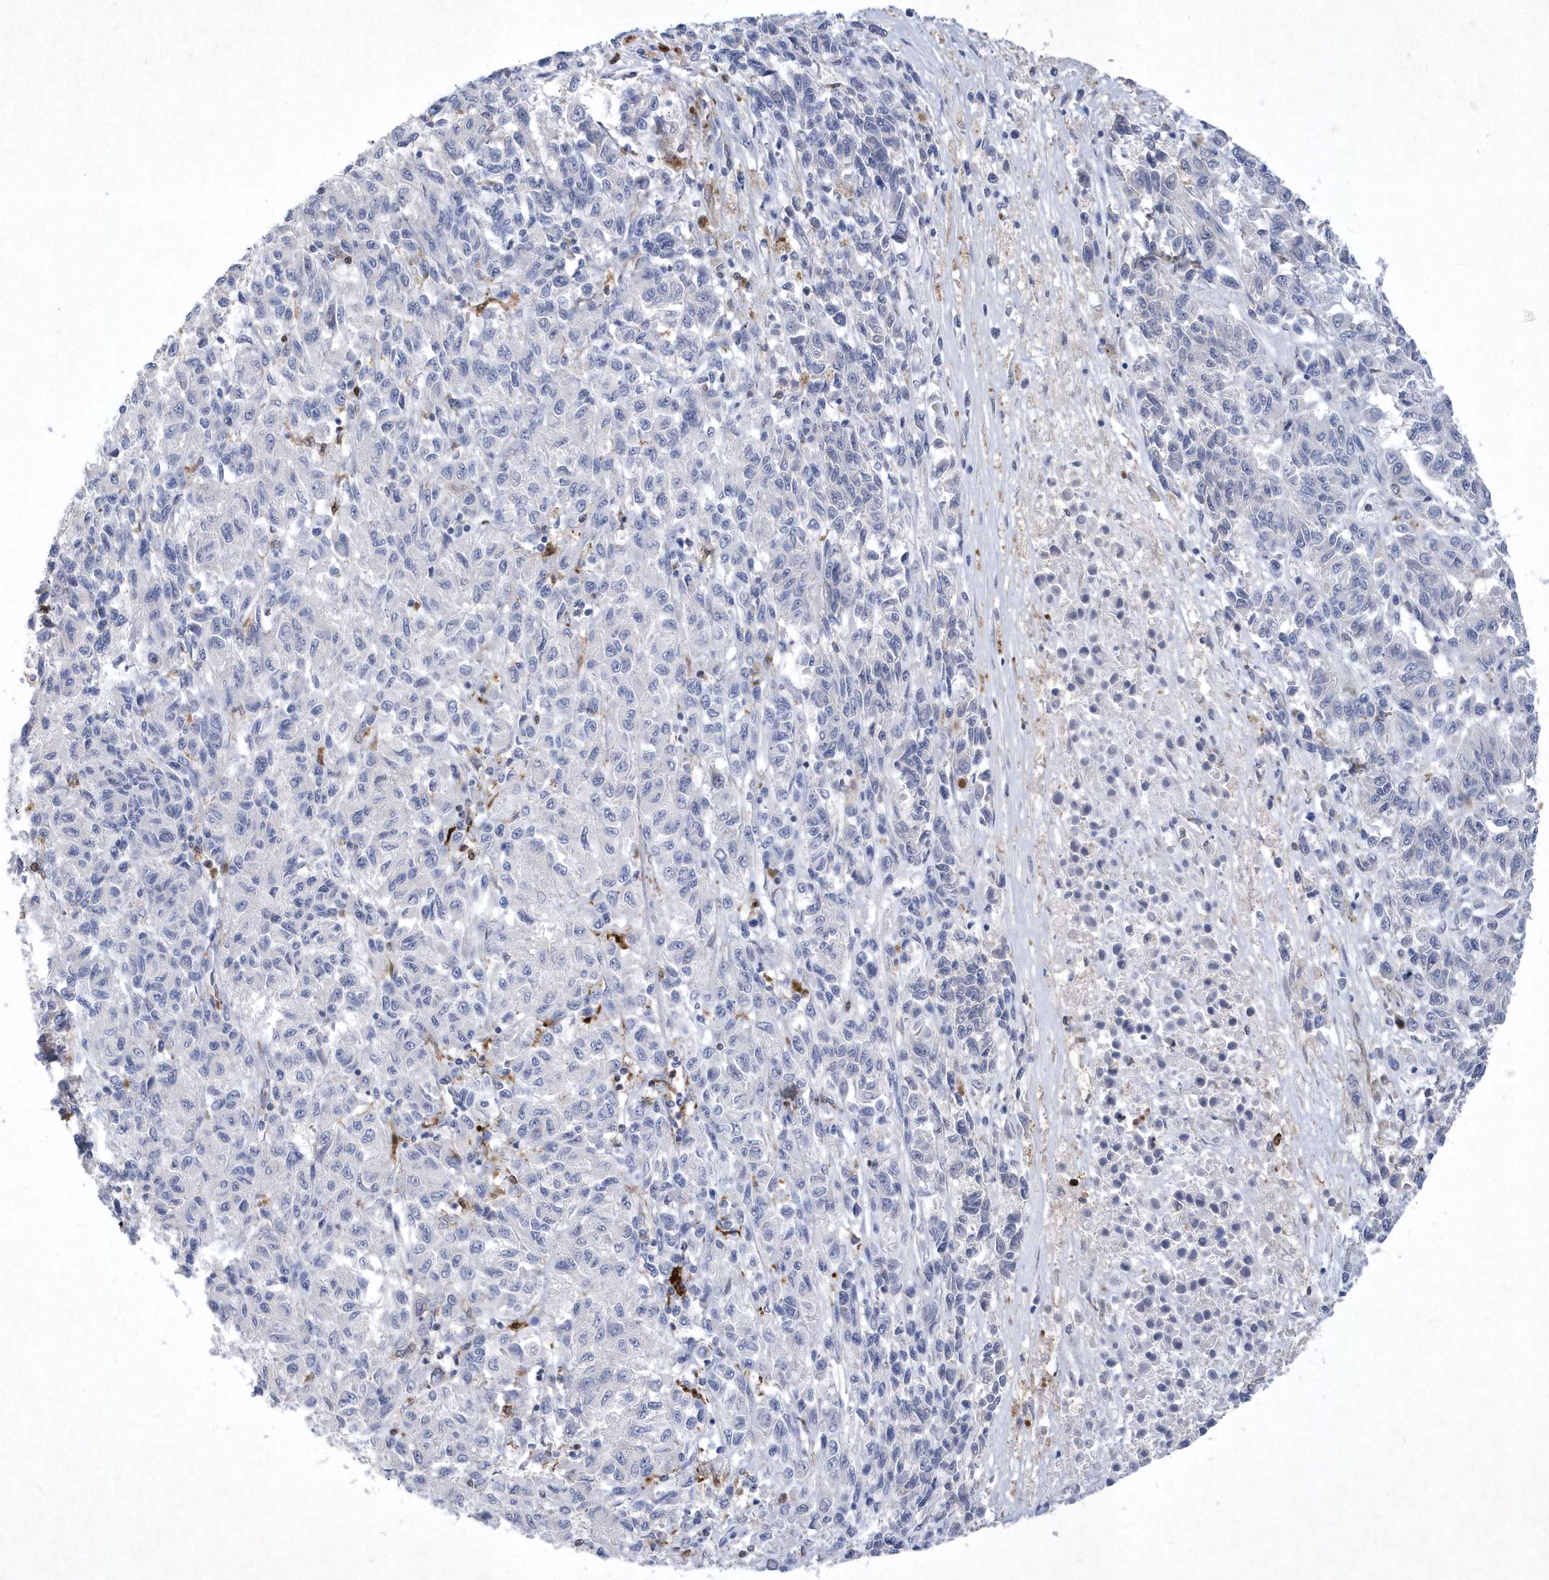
{"staining": {"intensity": "negative", "quantity": "none", "location": "none"}, "tissue": "melanoma", "cell_type": "Tumor cells", "image_type": "cancer", "snomed": [{"axis": "morphology", "description": "Malignant melanoma, Metastatic site"}, {"axis": "topography", "description": "Lung"}], "caption": "Tumor cells are negative for protein expression in human malignant melanoma (metastatic site).", "gene": "BHLHA15", "patient": {"sex": "male", "age": 64}}